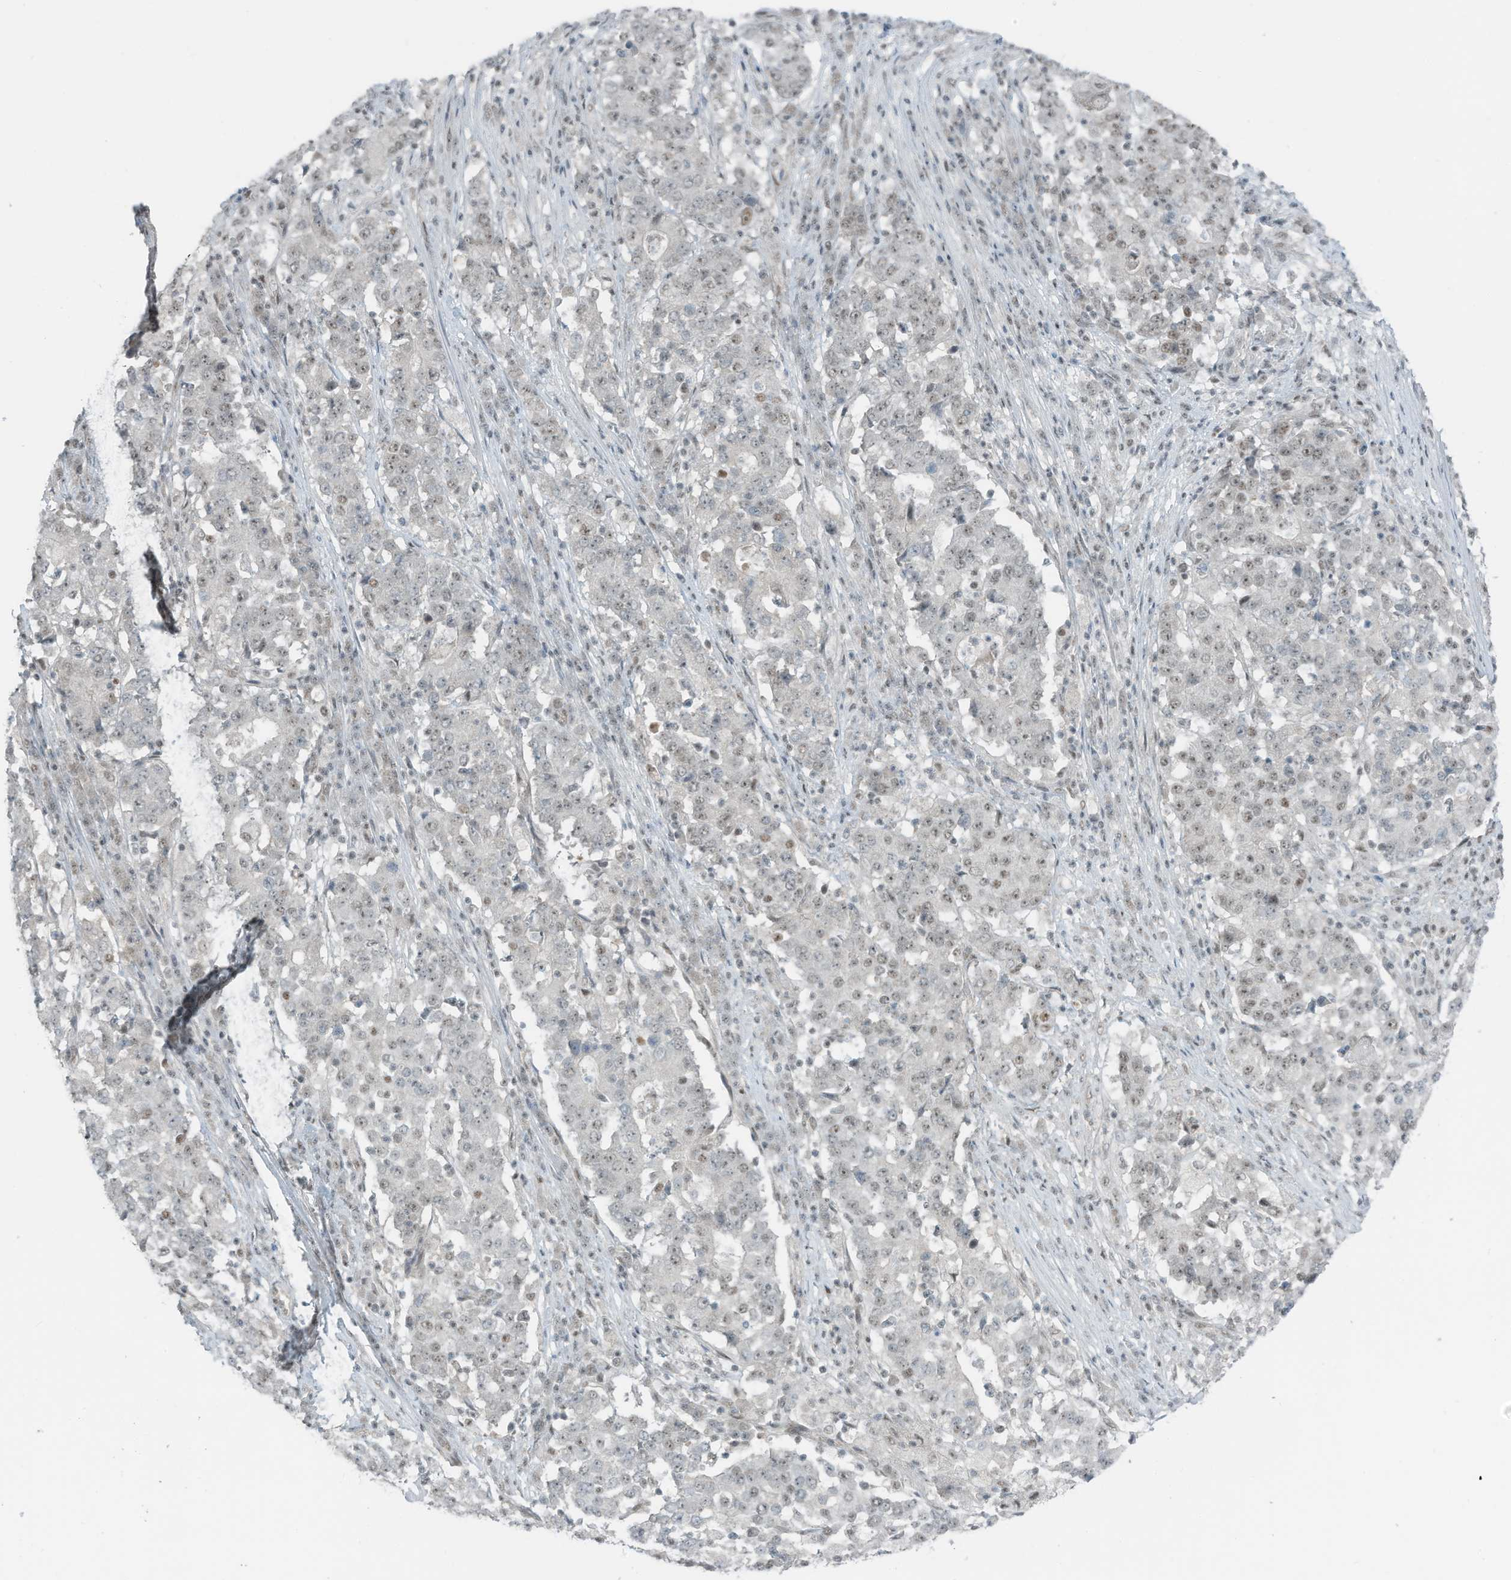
{"staining": {"intensity": "weak", "quantity": "<25%", "location": "nuclear"}, "tissue": "stomach cancer", "cell_type": "Tumor cells", "image_type": "cancer", "snomed": [{"axis": "morphology", "description": "Adenocarcinoma, NOS"}, {"axis": "topography", "description": "Stomach"}], "caption": "The micrograph shows no staining of tumor cells in adenocarcinoma (stomach). (DAB (3,3'-diaminobenzidine) immunohistochemistry with hematoxylin counter stain).", "gene": "WRNIP1", "patient": {"sex": "male", "age": 59}}